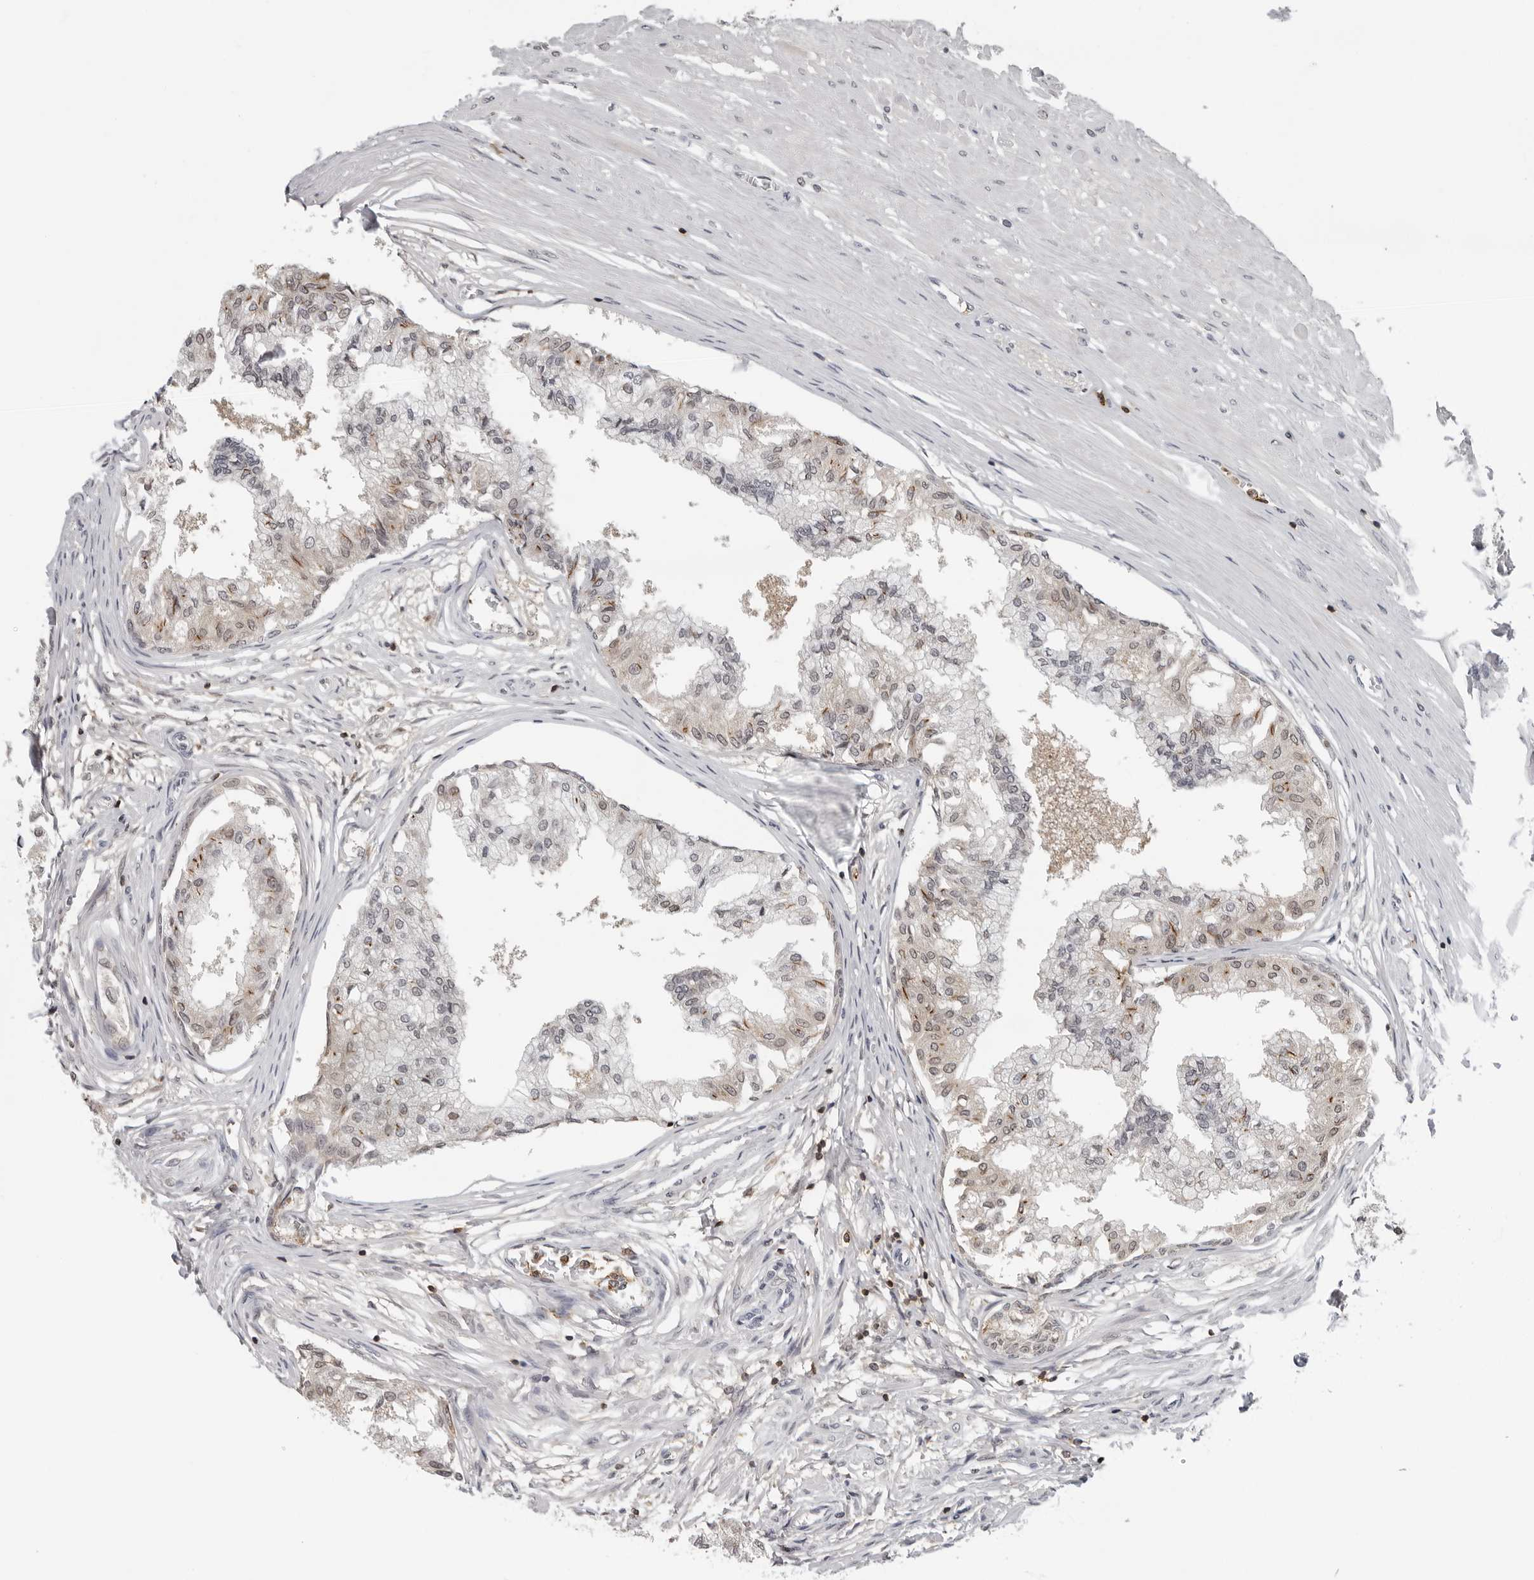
{"staining": {"intensity": "weak", "quantity": "25%-75%", "location": "cytoplasmic/membranous"}, "tissue": "prostate", "cell_type": "Glandular cells", "image_type": "normal", "snomed": [{"axis": "morphology", "description": "Normal tissue, NOS"}, {"axis": "topography", "description": "Prostate"}, {"axis": "topography", "description": "Seminal veicle"}], "caption": "IHC staining of unremarkable prostate, which displays low levels of weak cytoplasmic/membranous staining in approximately 25%-75% of glandular cells indicating weak cytoplasmic/membranous protein positivity. The staining was performed using DAB (brown) for protein detection and nuclei were counterstained in hematoxylin (blue).", "gene": "HSPH1", "patient": {"sex": "male", "age": 60}}